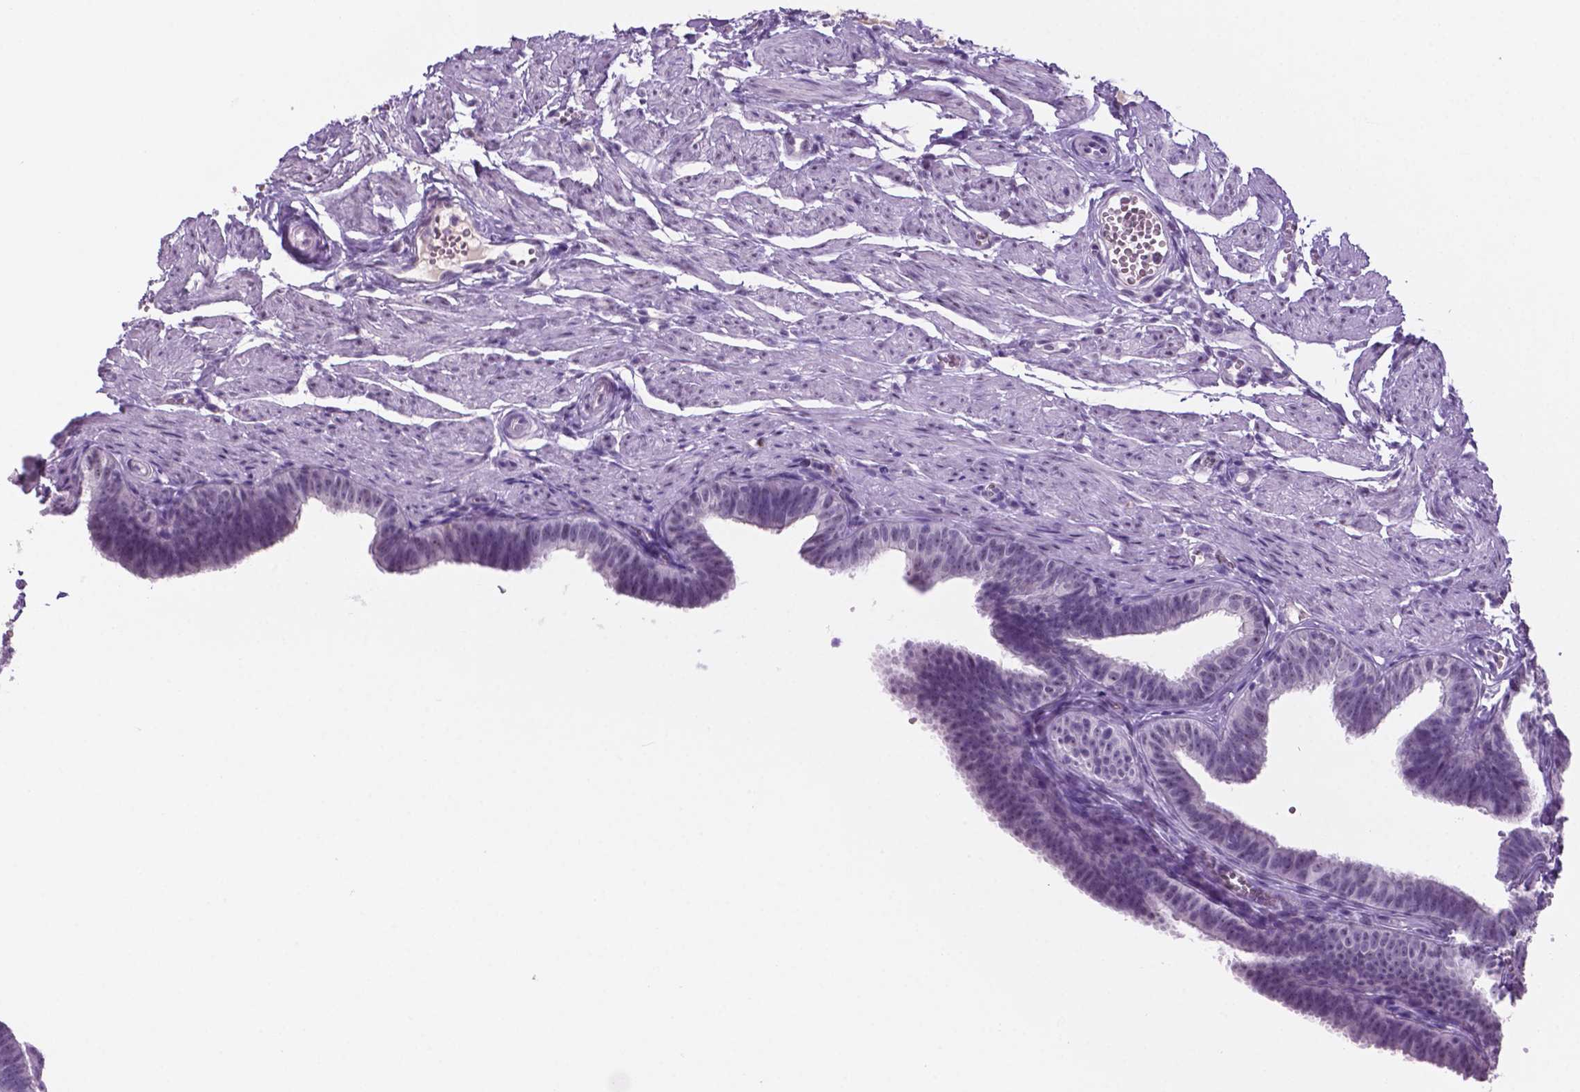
{"staining": {"intensity": "negative", "quantity": "none", "location": "none"}, "tissue": "fallopian tube", "cell_type": "Glandular cells", "image_type": "normal", "snomed": [{"axis": "morphology", "description": "Normal tissue, NOS"}, {"axis": "topography", "description": "Fallopian tube"}], "caption": "This image is of unremarkable fallopian tube stained with IHC to label a protein in brown with the nuclei are counter-stained blue. There is no positivity in glandular cells.", "gene": "C18orf21", "patient": {"sex": "female", "age": 25}}